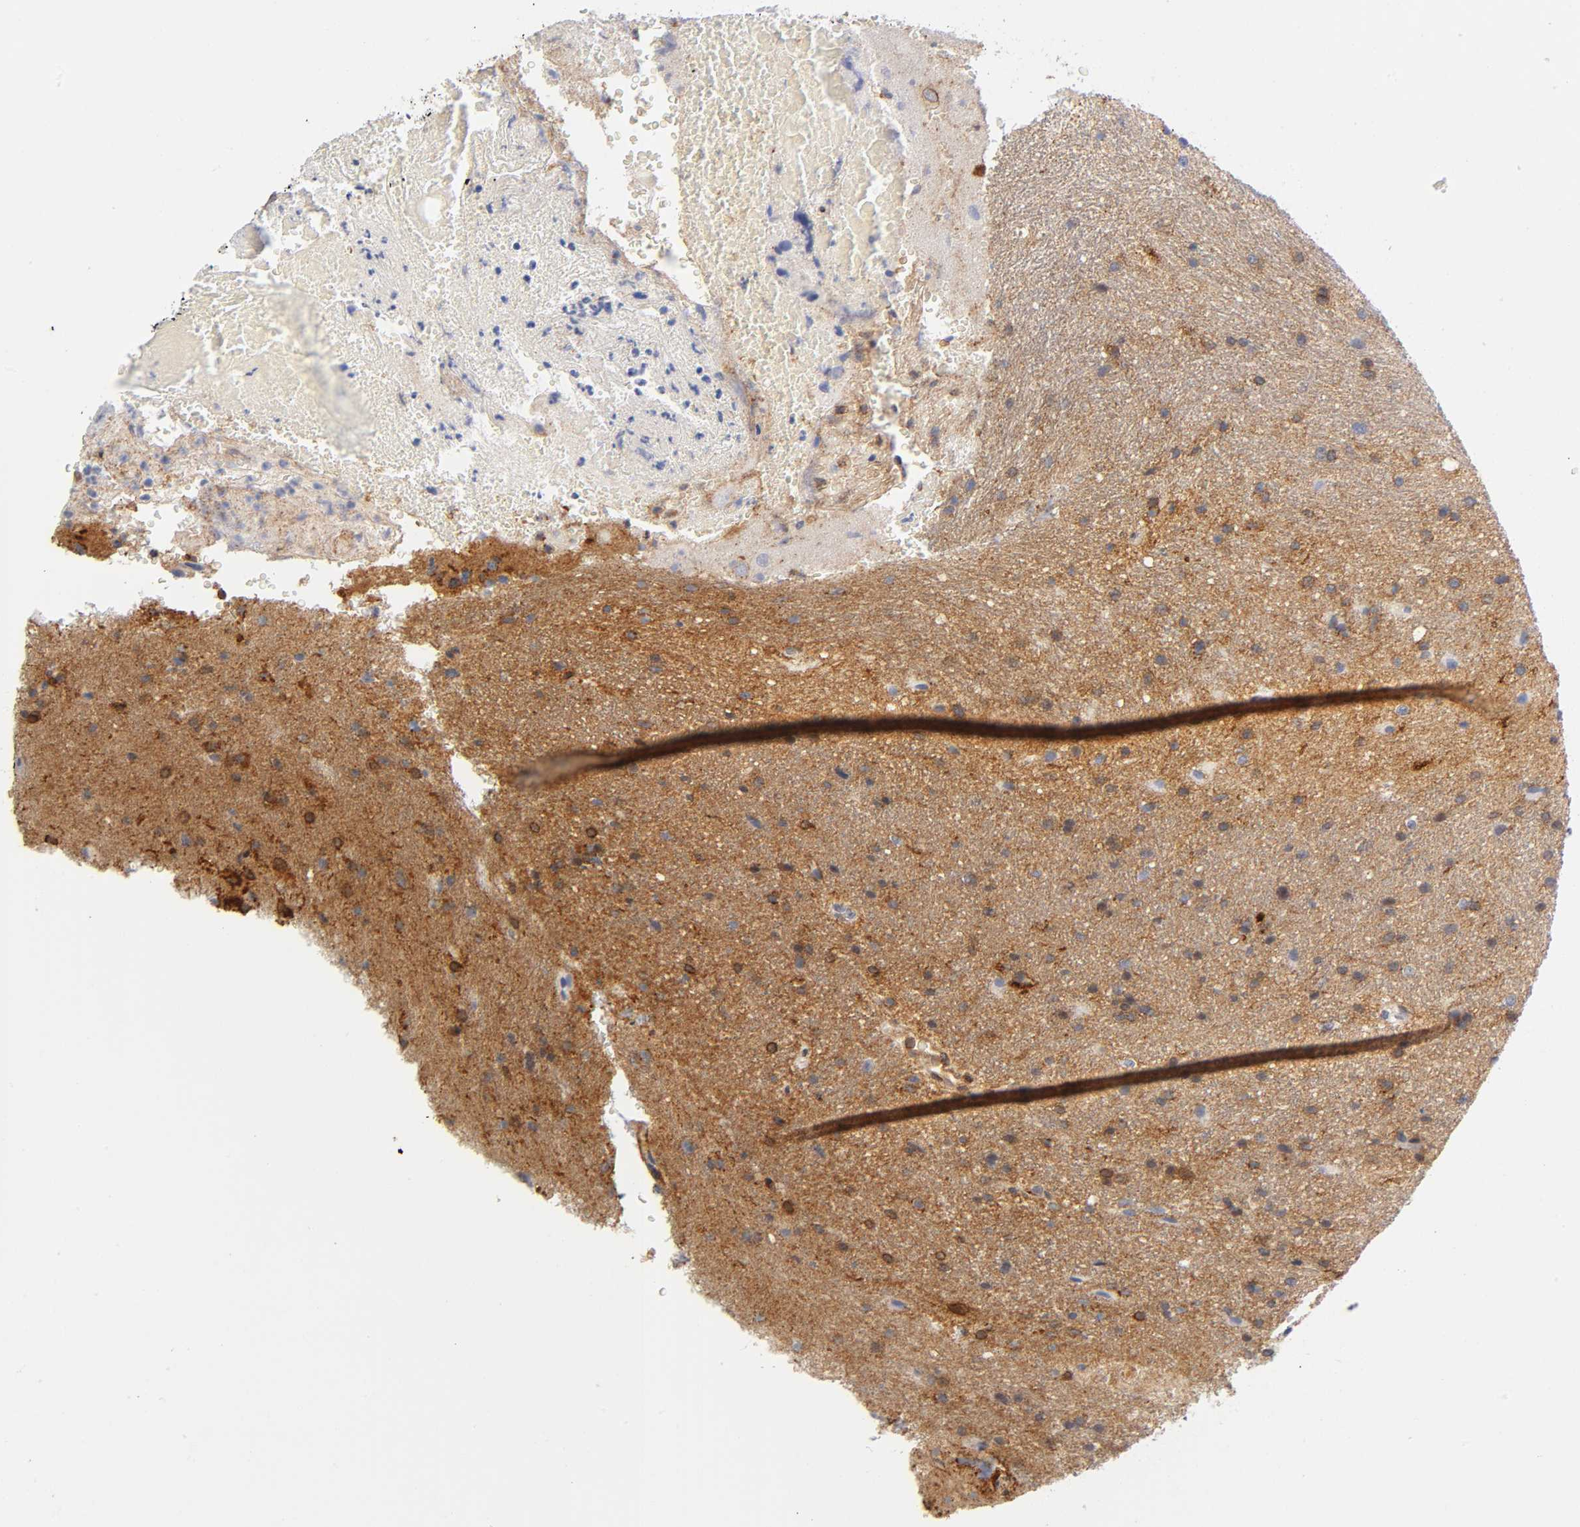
{"staining": {"intensity": "strong", "quantity": "25%-75%", "location": "cytoplasmic/membranous"}, "tissue": "glioma", "cell_type": "Tumor cells", "image_type": "cancer", "snomed": [{"axis": "morphology", "description": "Normal tissue, NOS"}, {"axis": "morphology", "description": "Glioma, malignant, High grade"}, {"axis": "topography", "description": "Cerebral cortex"}], "caption": "The image reveals immunohistochemical staining of high-grade glioma (malignant). There is strong cytoplasmic/membranous expression is present in about 25%-75% of tumor cells.", "gene": "ANXA7", "patient": {"sex": "male", "age": 56}}